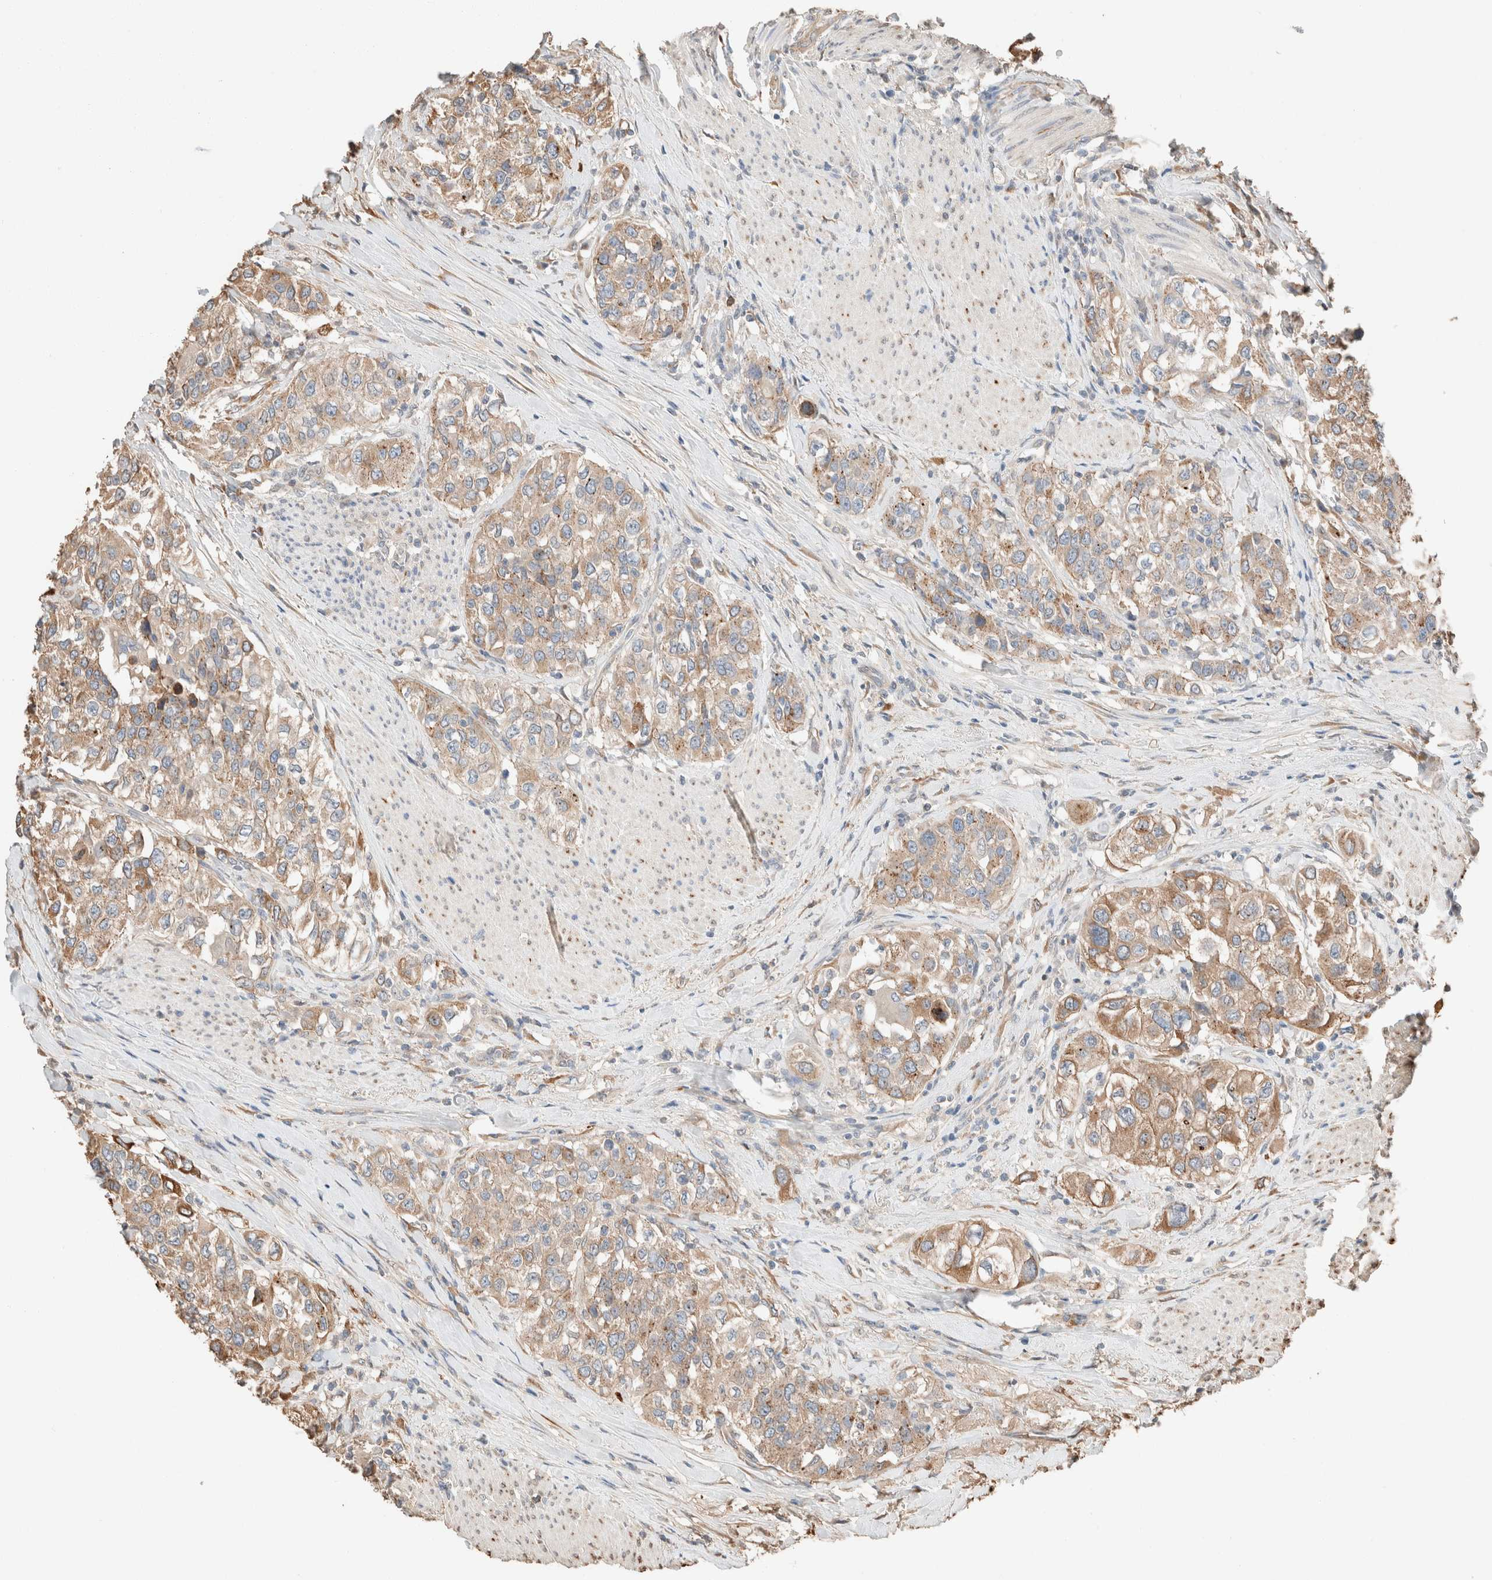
{"staining": {"intensity": "moderate", "quantity": ">75%", "location": "cytoplasmic/membranous"}, "tissue": "urothelial cancer", "cell_type": "Tumor cells", "image_type": "cancer", "snomed": [{"axis": "morphology", "description": "Urothelial carcinoma, High grade"}, {"axis": "topography", "description": "Urinary bladder"}], "caption": "Immunohistochemistry of human urothelial cancer reveals medium levels of moderate cytoplasmic/membranous expression in about >75% of tumor cells. The protein of interest is shown in brown color, while the nuclei are stained blue.", "gene": "TUBD1", "patient": {"sex": "female", "age": 80}}